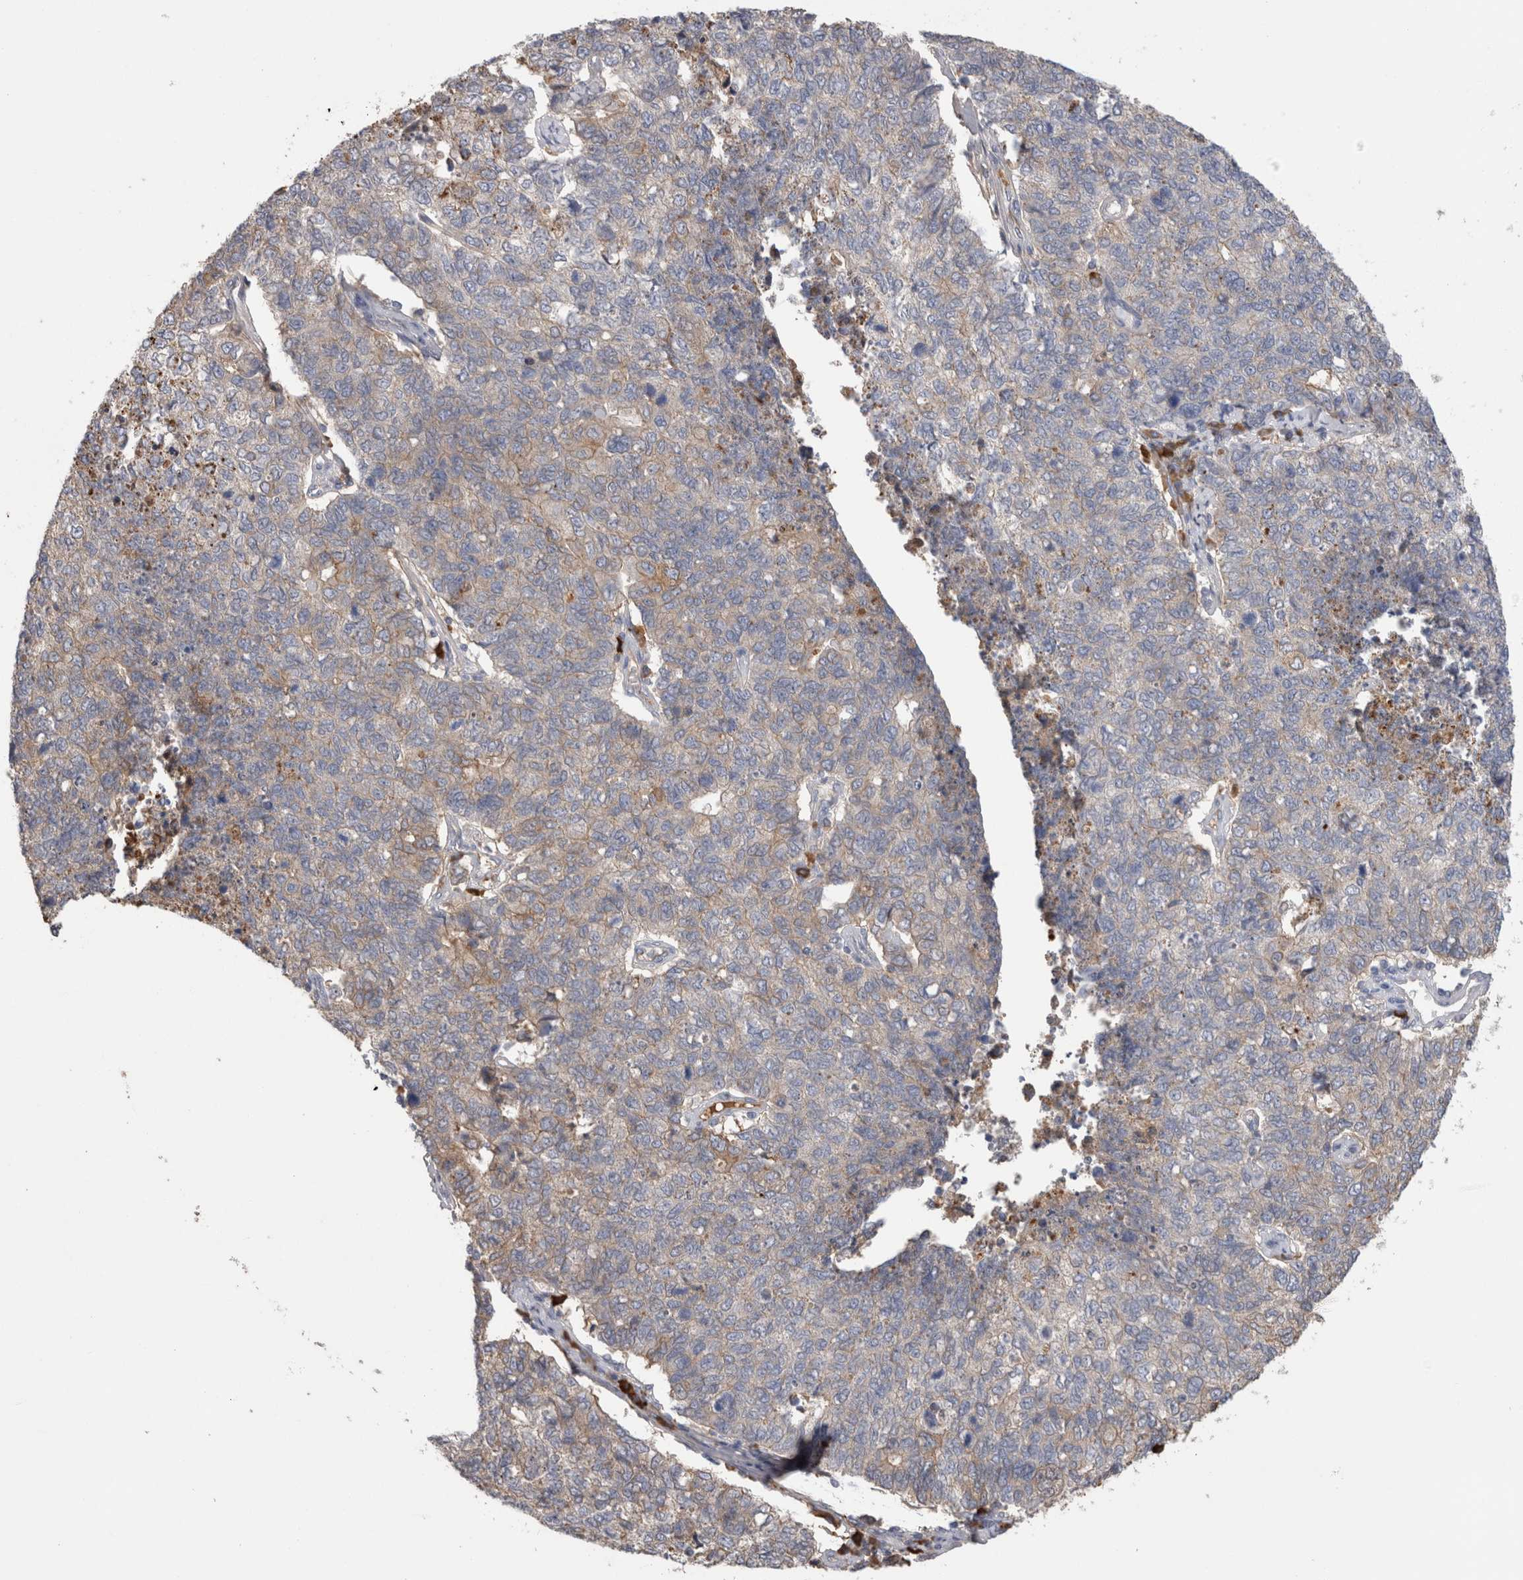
{"staining": {"intensity": "weak", "quantity": "<25%", "location": "cytoplasmic/membranous"}, "tissue": "cervical cancer", "cell_type": "Tumor cells", "image_type": "cancer", "snomed": [{"axis": "morphology", "description": "Squamous cell carcinoma, NOS"}, {"axis": "topography", "description": "Cervix"}], "caption": "Immunohistochemistry of human cervical cancer (squamous cell carcinoma) demonstrates no positivity in tumor cells.", "gene": "PPP3CC", "patient": {"sex": "female", "age": 63}}